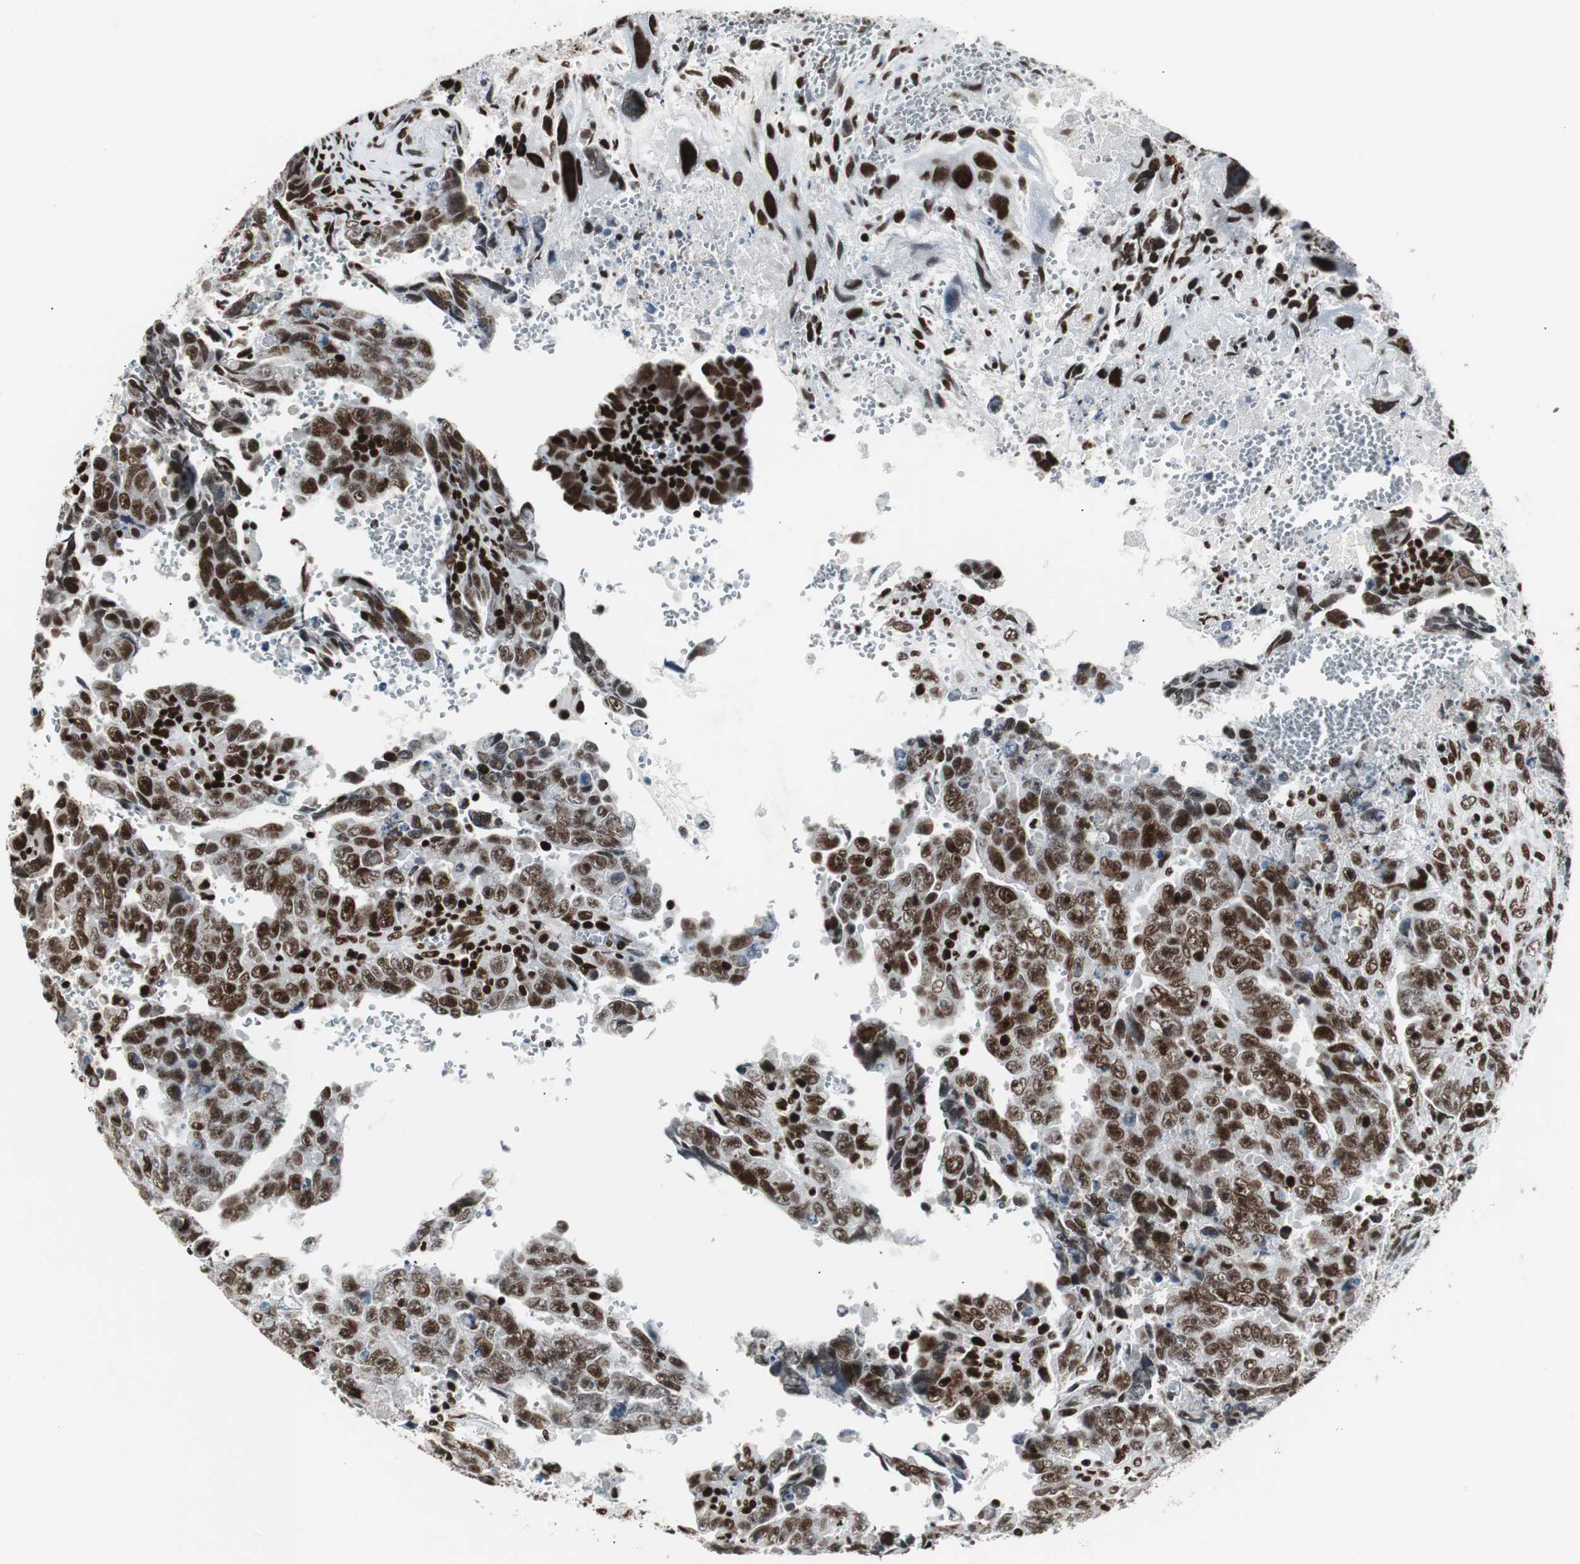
{"staining": {"intensity": "strong", "quantity": ">75%", "location": "nuclear"}, "tissue": "testis cancer", "cell_type": "Tumor cells", "image_type": "cancer", "snomed": [{"axis": "morphology", "description": "Carcinoma, Embryonal, NOS"}, {"axis": "topography", "description": "Testis"}], "caption": "Human embryonal carcinoma (testis) stained with a protein marker exhibits strong staining in tumor cells.", "gene": "MTA2", "patient": {"sex": "male", "age": 28}}